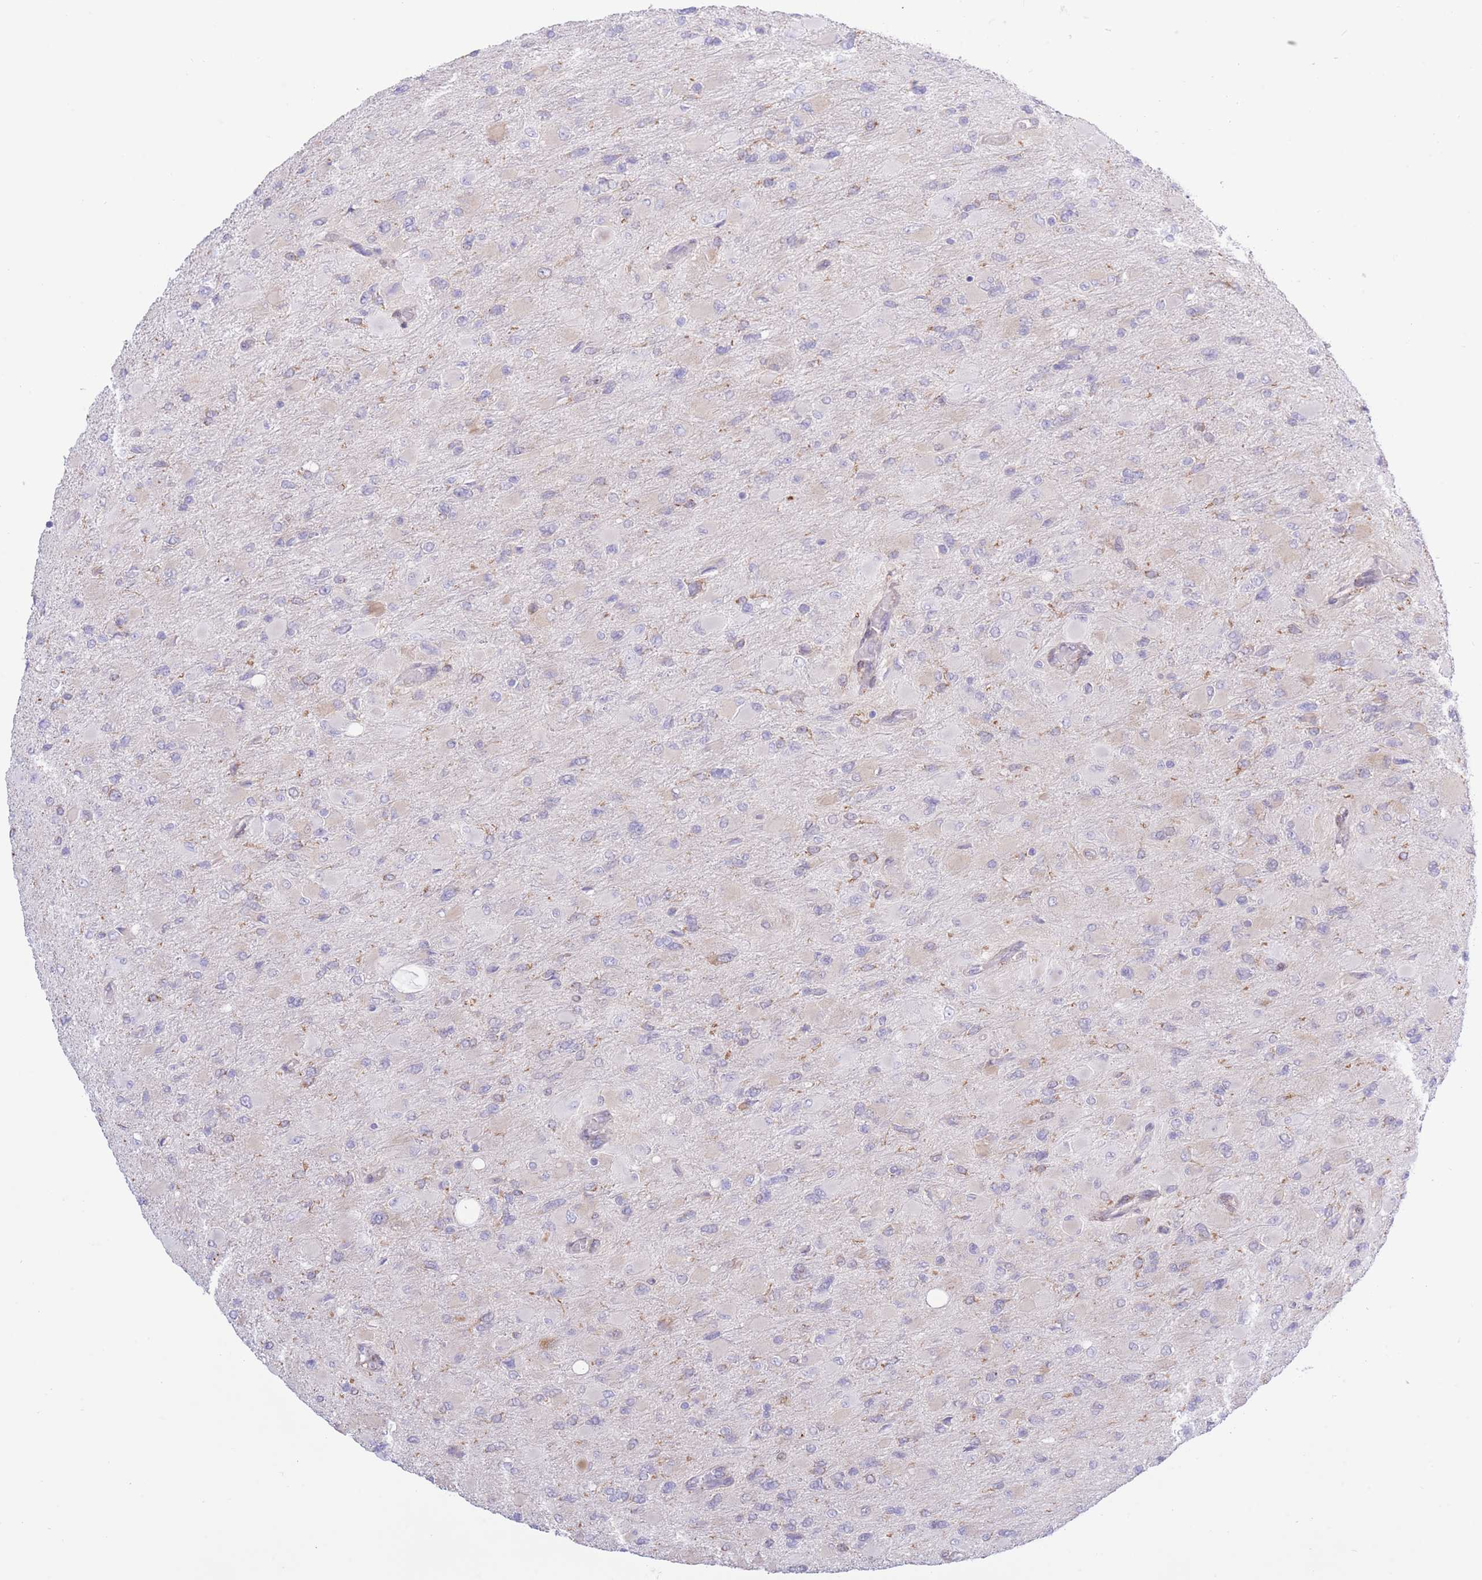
{"staining": {"intensity": "negative", "quantity": "none", "location": "none"}, "tissue": "glioma", "cell_type": "Tumor cells", "image_type": "cancer", "snomed": [{"axis": "morphology", "description": "Glioma, malignant, High grade"}, {"axis": "topography", "description": "Cerebral cortex"}], "caption": "Human malignant glioma (high-grade) stained for a protein using IHC exhibits no positivity in tumor cells.", "gene": "MYDGF", "patient": {"sex": "female", "age": 36}}